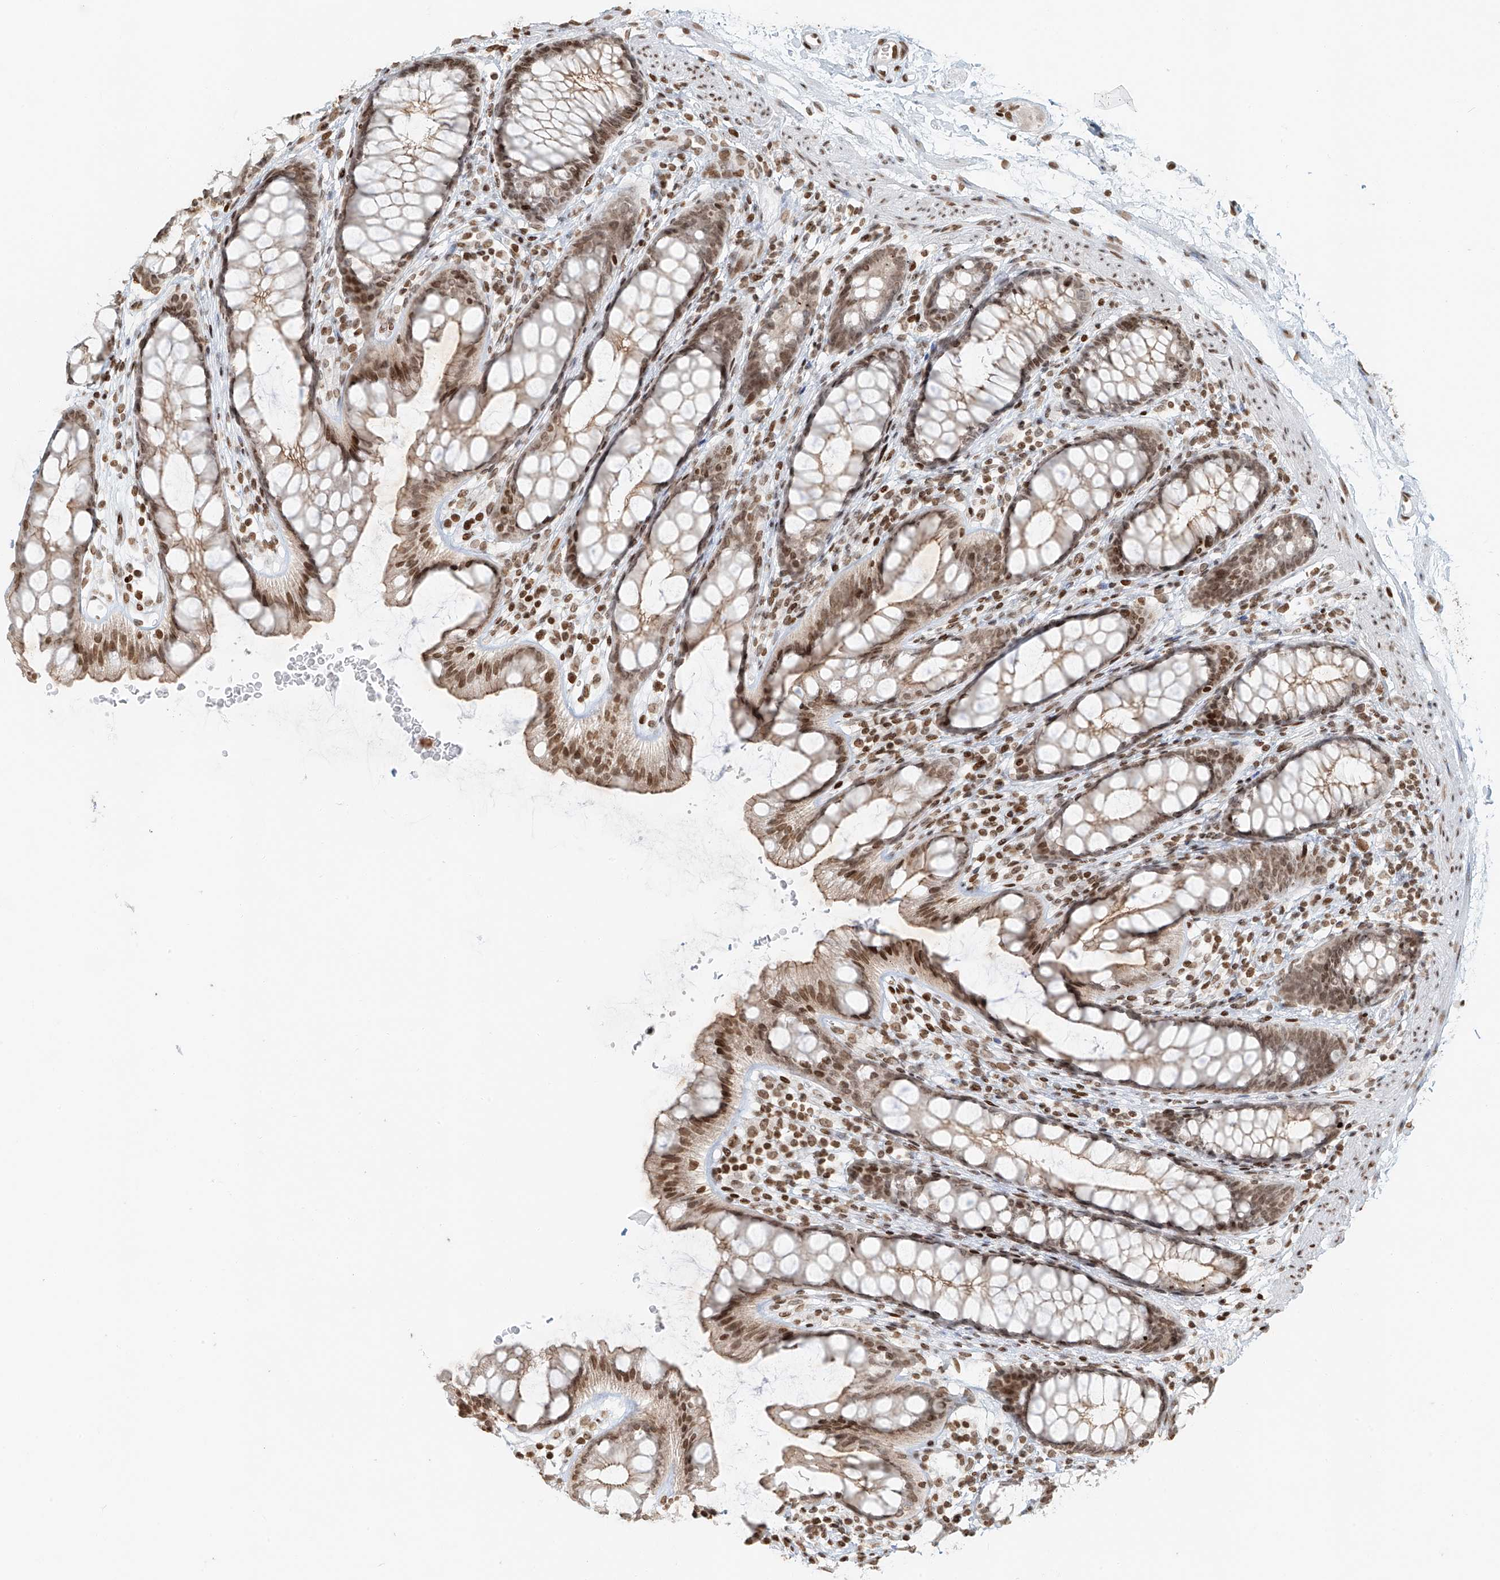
{"staining": {"intensity": "moderate", "quantity": ">75%", "location": "cytoplasmic/membranous,nuclear"}, "tissue": "rectum", "cell_type": "Glandular cells", "image_type": "normal", "snomed": [{"axis": "morphology", "description": "Normal tissue, NOS"}, {"axis": "topography", "description": "Rectum"}], "caption": "Immunohistochemistry (IHC) photomicrograph of benign rectum: human rectum stained using immunohistochemistry (IHC) displays medium levels of moderate protein expression localized specifically in the cytoplasmic/membranous,nuclear of glandular cells, appearing as a cytoplasmic/membranous,nuclear brown color.", "gene": "C17orf58", "patient": {"sex": "female", "age": 65}}